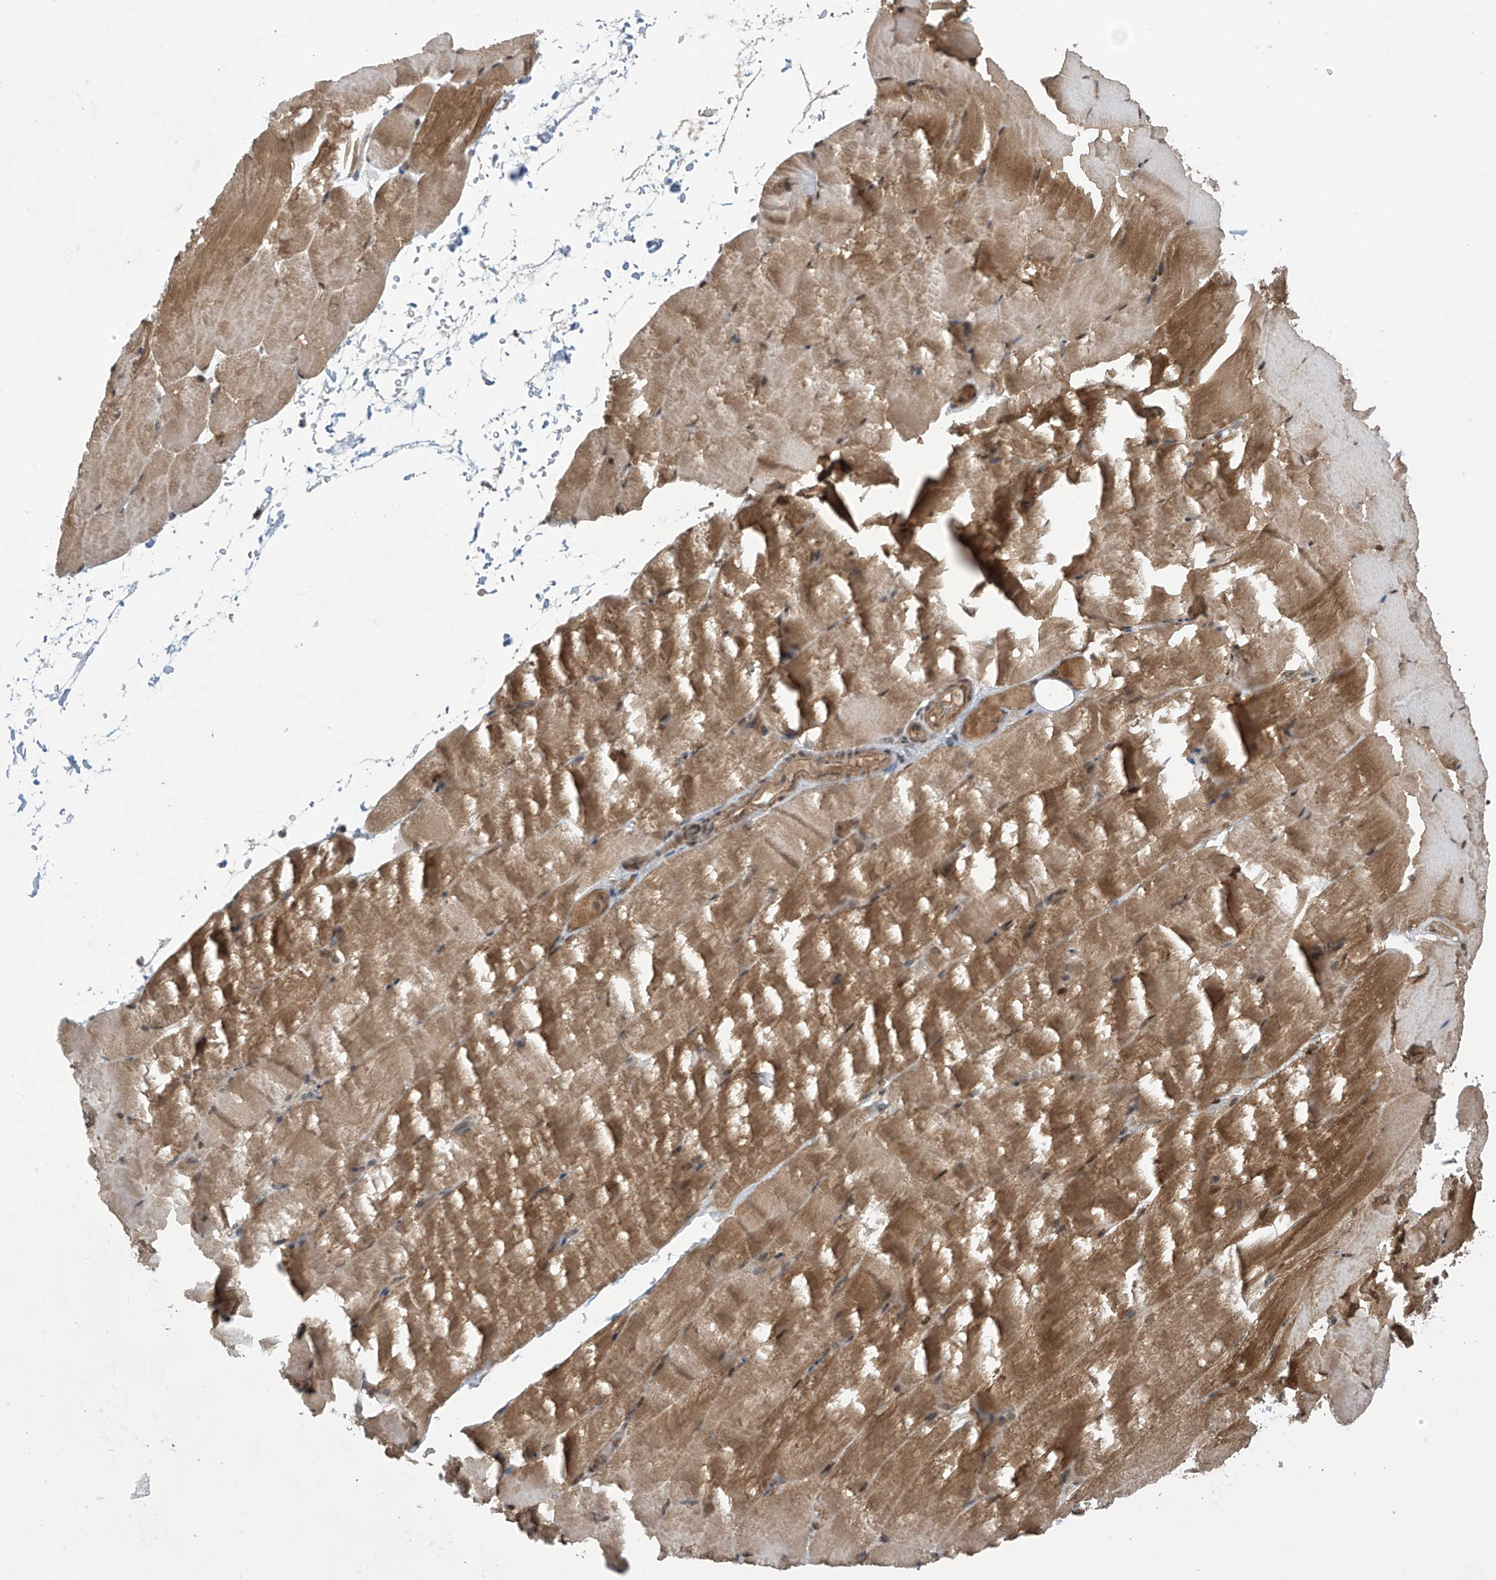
{"staining": {"intensity": "moderate", "quantity": ">75%", "location": "cytoplasmic/membranous,nuclear"}, "tissue": "skeletal muscle", "cell_type": "Myocytes", "image_type": "normal", "snomed": [{"axis": "morphology", "description": "Normal tissue, NOS"}, {"axis": "topography", "description": "Skeletal muscle"}, {"axis": "topography", "description": "Parathyroid gland"}], "caption": "Immunohistochemistry image of unremarkable skeletal muscle stained for a protein (brown), which reveals medium levels of moderate cytoplasmic/membranous,nuclear staining in about >75% of myocytes.", "gene": "ABHD13", "patient": {"sex": "female", "age": 37}}